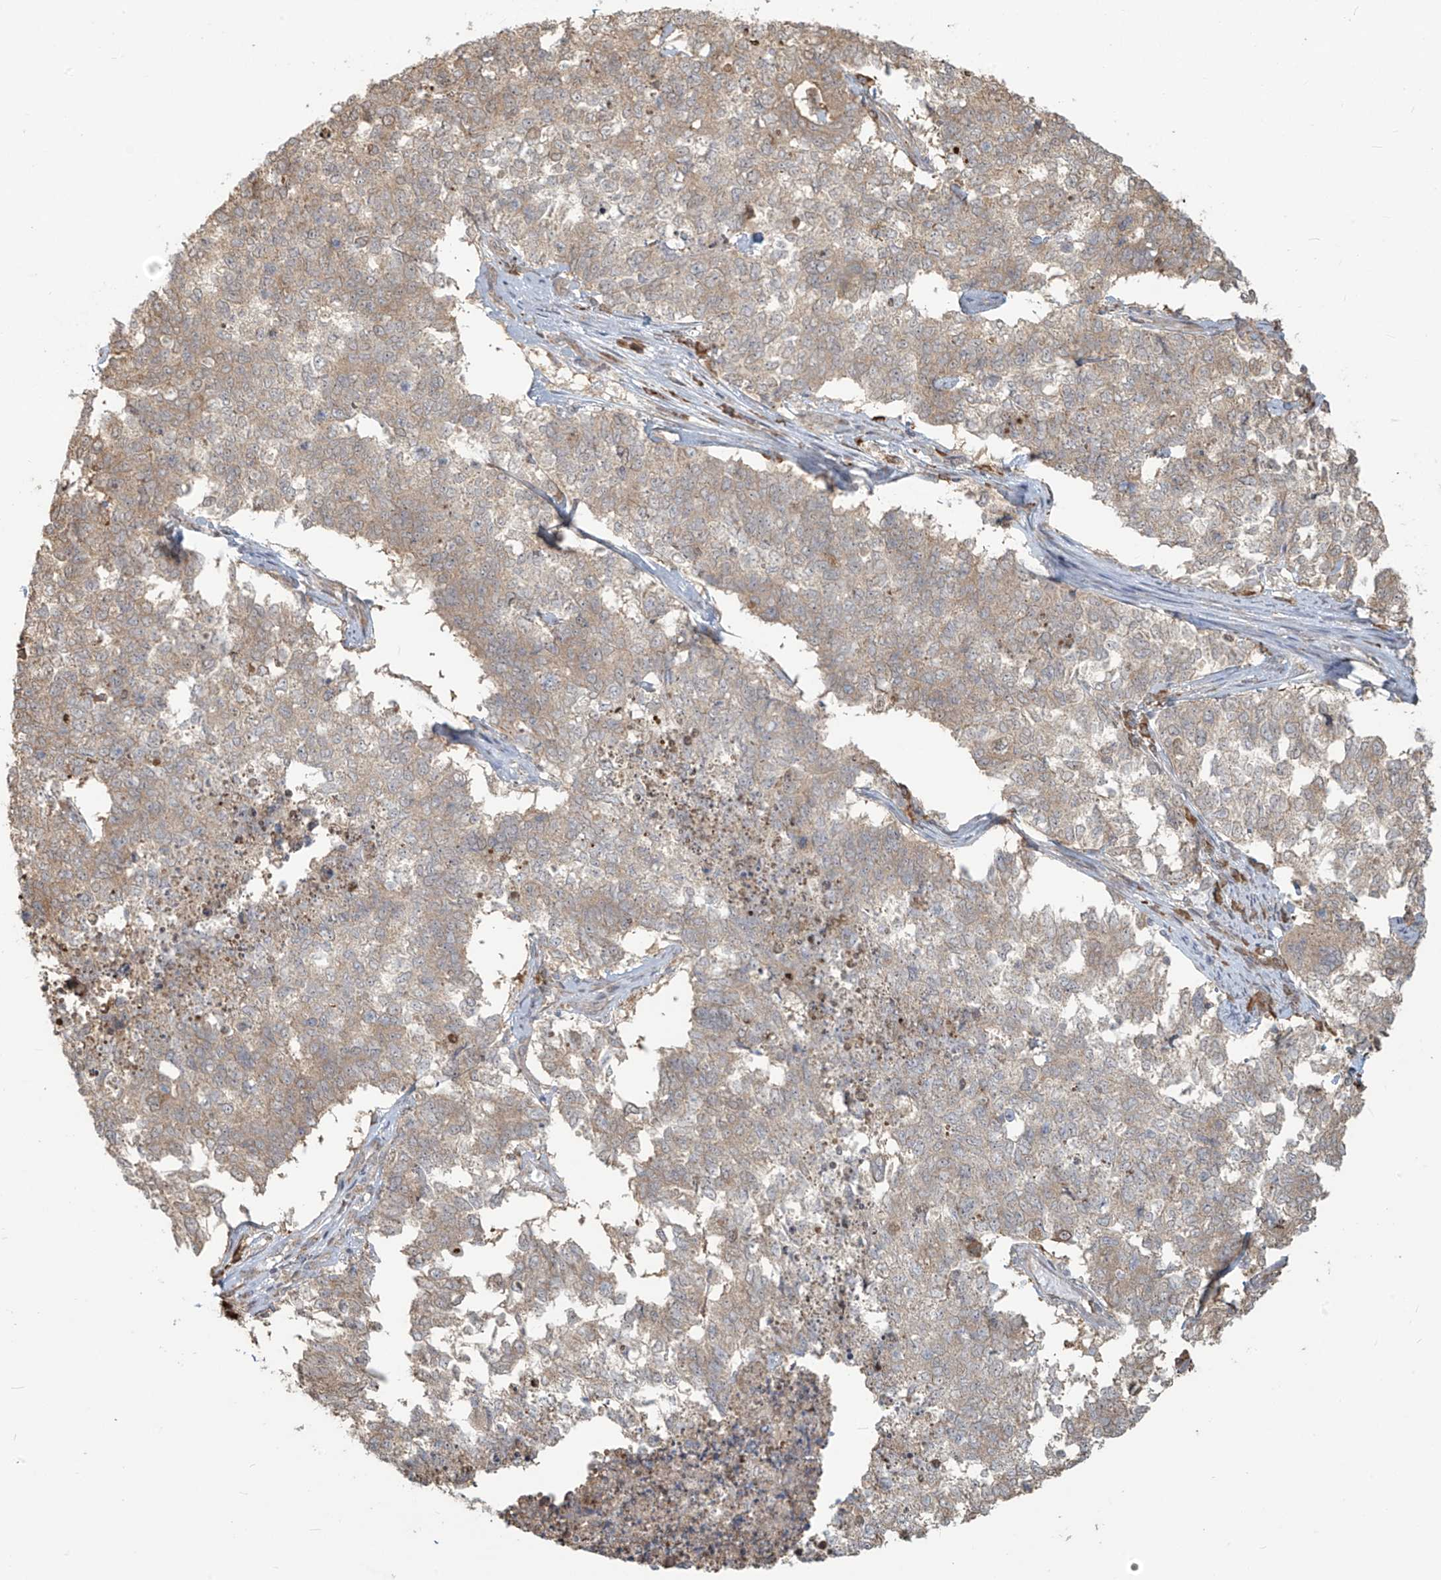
{"staining": {"intensity": "weak", "quantity": "25%-75%", "location": "cytoplasmic/membranous"}, "tissue": "cervical cancer", "cell_type": "Tumor cells", "image_type": "cancer", "snomed": [{"axis": "morphology", "description": "Squamous cell carcinoma, NOS"}, {"axis": "topography", "description": "Cervix"}], "caption": "Immunohistochemical staining of human squamous cell carcinoma (cervical) displays low levels of weak cytoplasmic/membranous protein expression in about 25%-75% of tumor cells. The staining was performed using DAB, with brown indicating positive protein expression. Nuclei are stained blue with hematoxylin.", "gene": "PLEKHM3", "patient": {"sex": "female", "age": 63}}